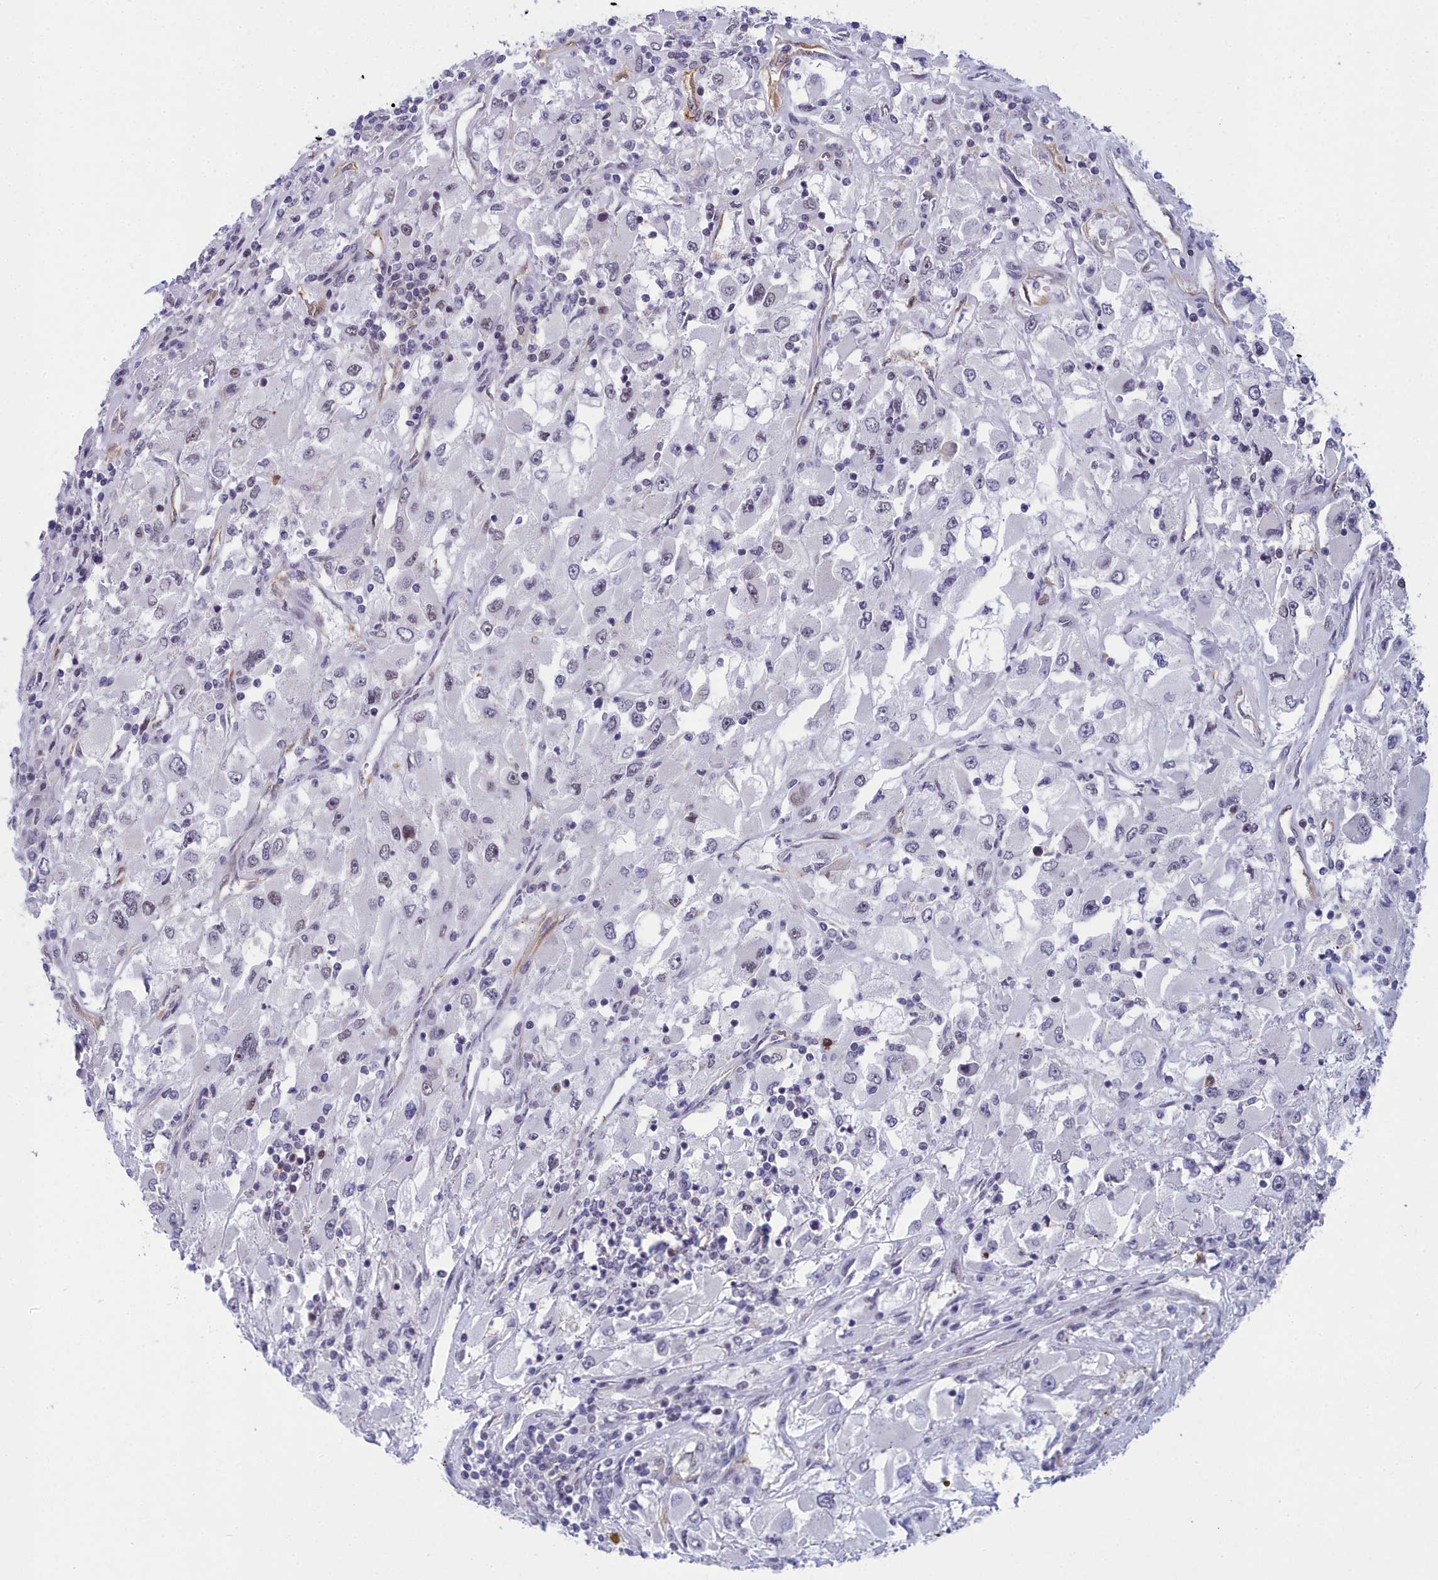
{"staining": {"intensity": "negative", "quantity": "none", "location": "none"}, "tissue": "renal cancer", "cell_type": "Tumor cells", "image_type": "cancer", "snomed": [{"axis": "morphology", "description": "Adenocarcinoma, NOS"}, {"axis": "topography", "description": "Kidney"}], "caption": "Histopathology image shows no protein expression in tumor cells of renal cancer (adenocarcinoma) tissue. The staining is performed using DAB brown chromogen with nuclei counter-stained in using hematoxylin.", "gene": "CCDC97", "patient": {"sex": "female", "age": 52}}